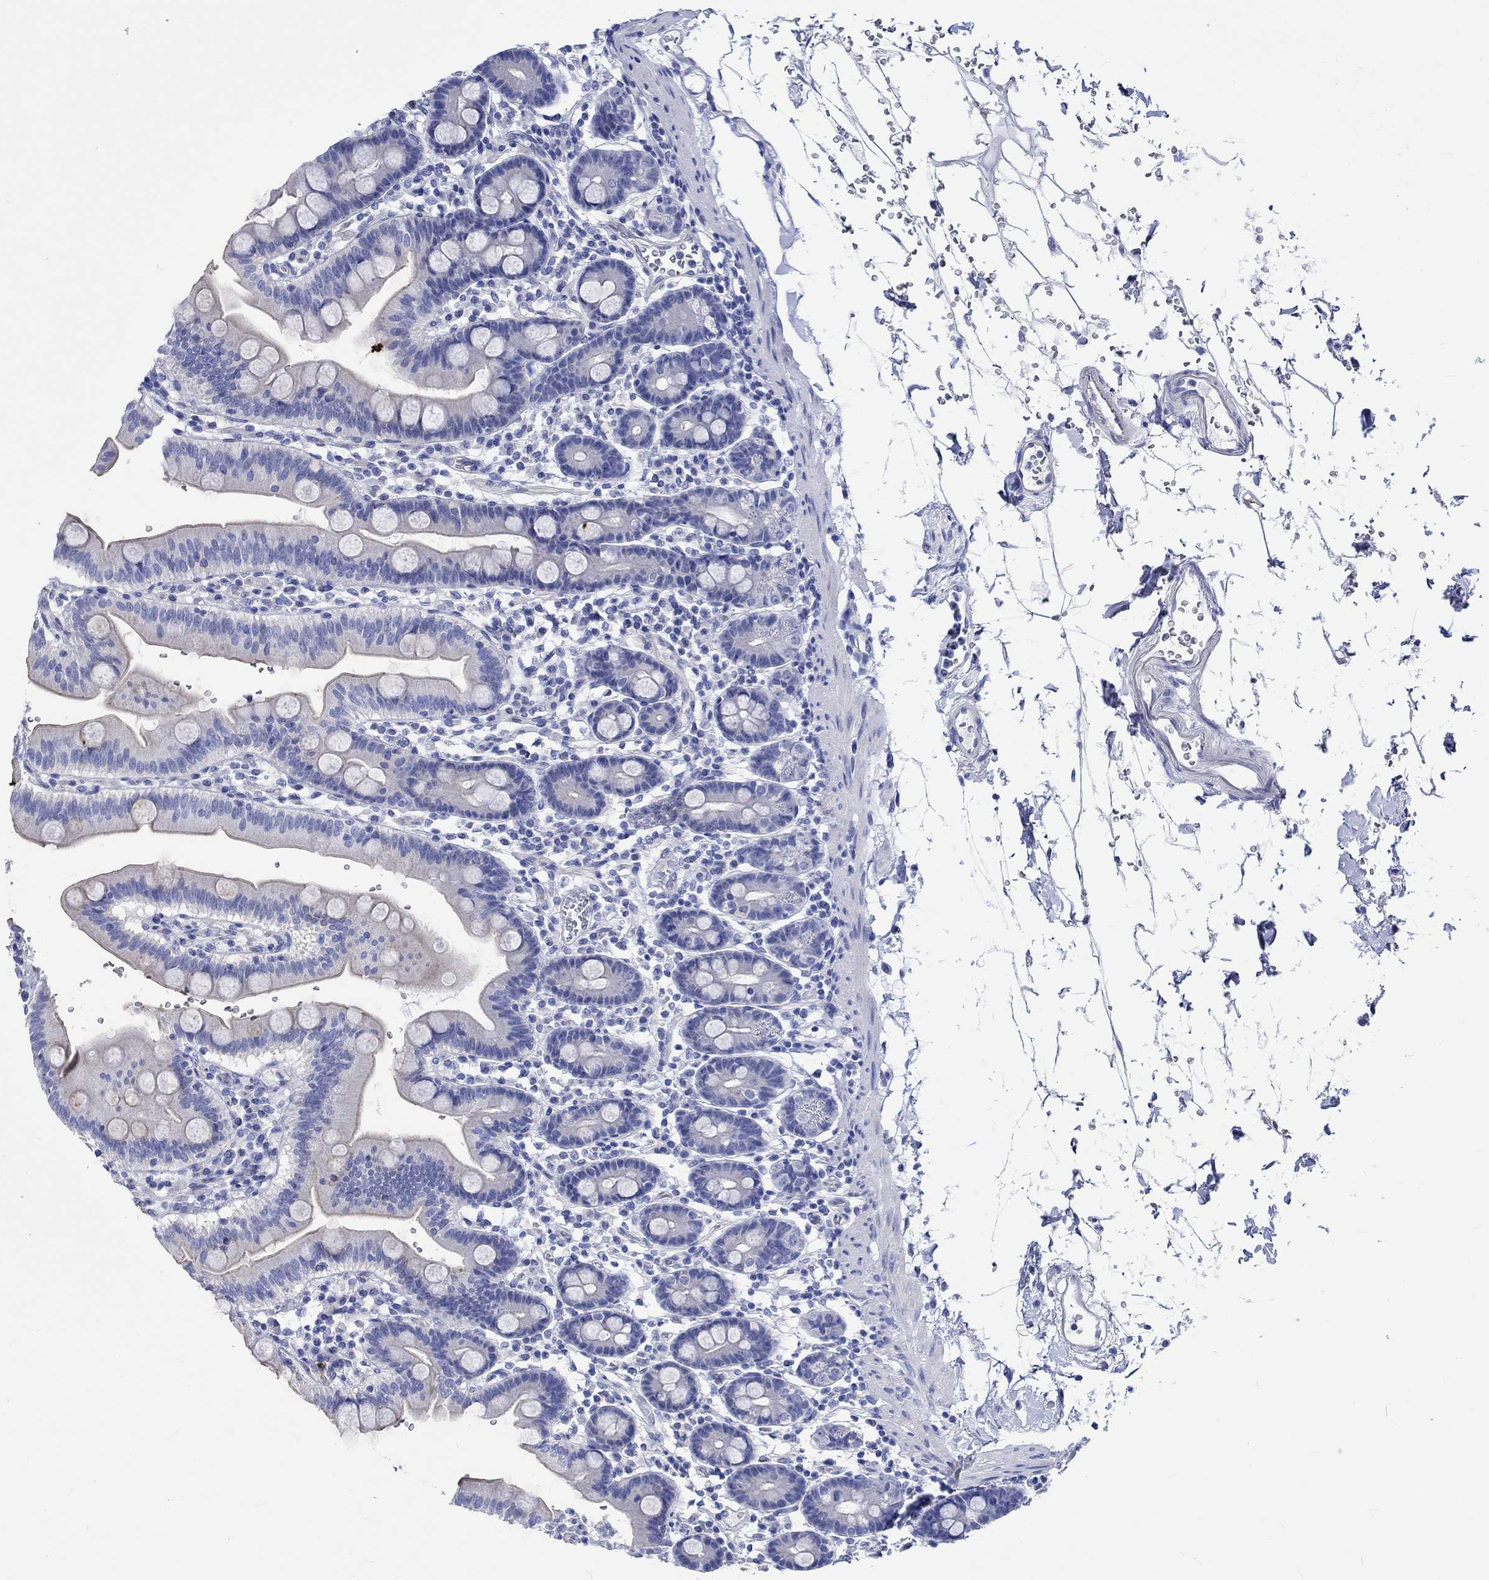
{"staining": {"intensity": "negative", "quantity": "none", "location": "none"}, "tissue": "duodenum", "cell_type": "Glandular cells", "image_type": "normal", "snomed": [{"axis": "morphology", "description": "Normal tissue, NOS"}, {"axis": "topography", "description": "Duodenum"}], "caption": "Glandular cells show no significant staining in benign duodenum. (Stains: DAB immunohistochemistry (IHC) with hematoxylin counter stain, Microscopy: brightfield microscopy at high magnification).", "gene": "HARBI1", "patient": {"sex": "male", "age": 59}}